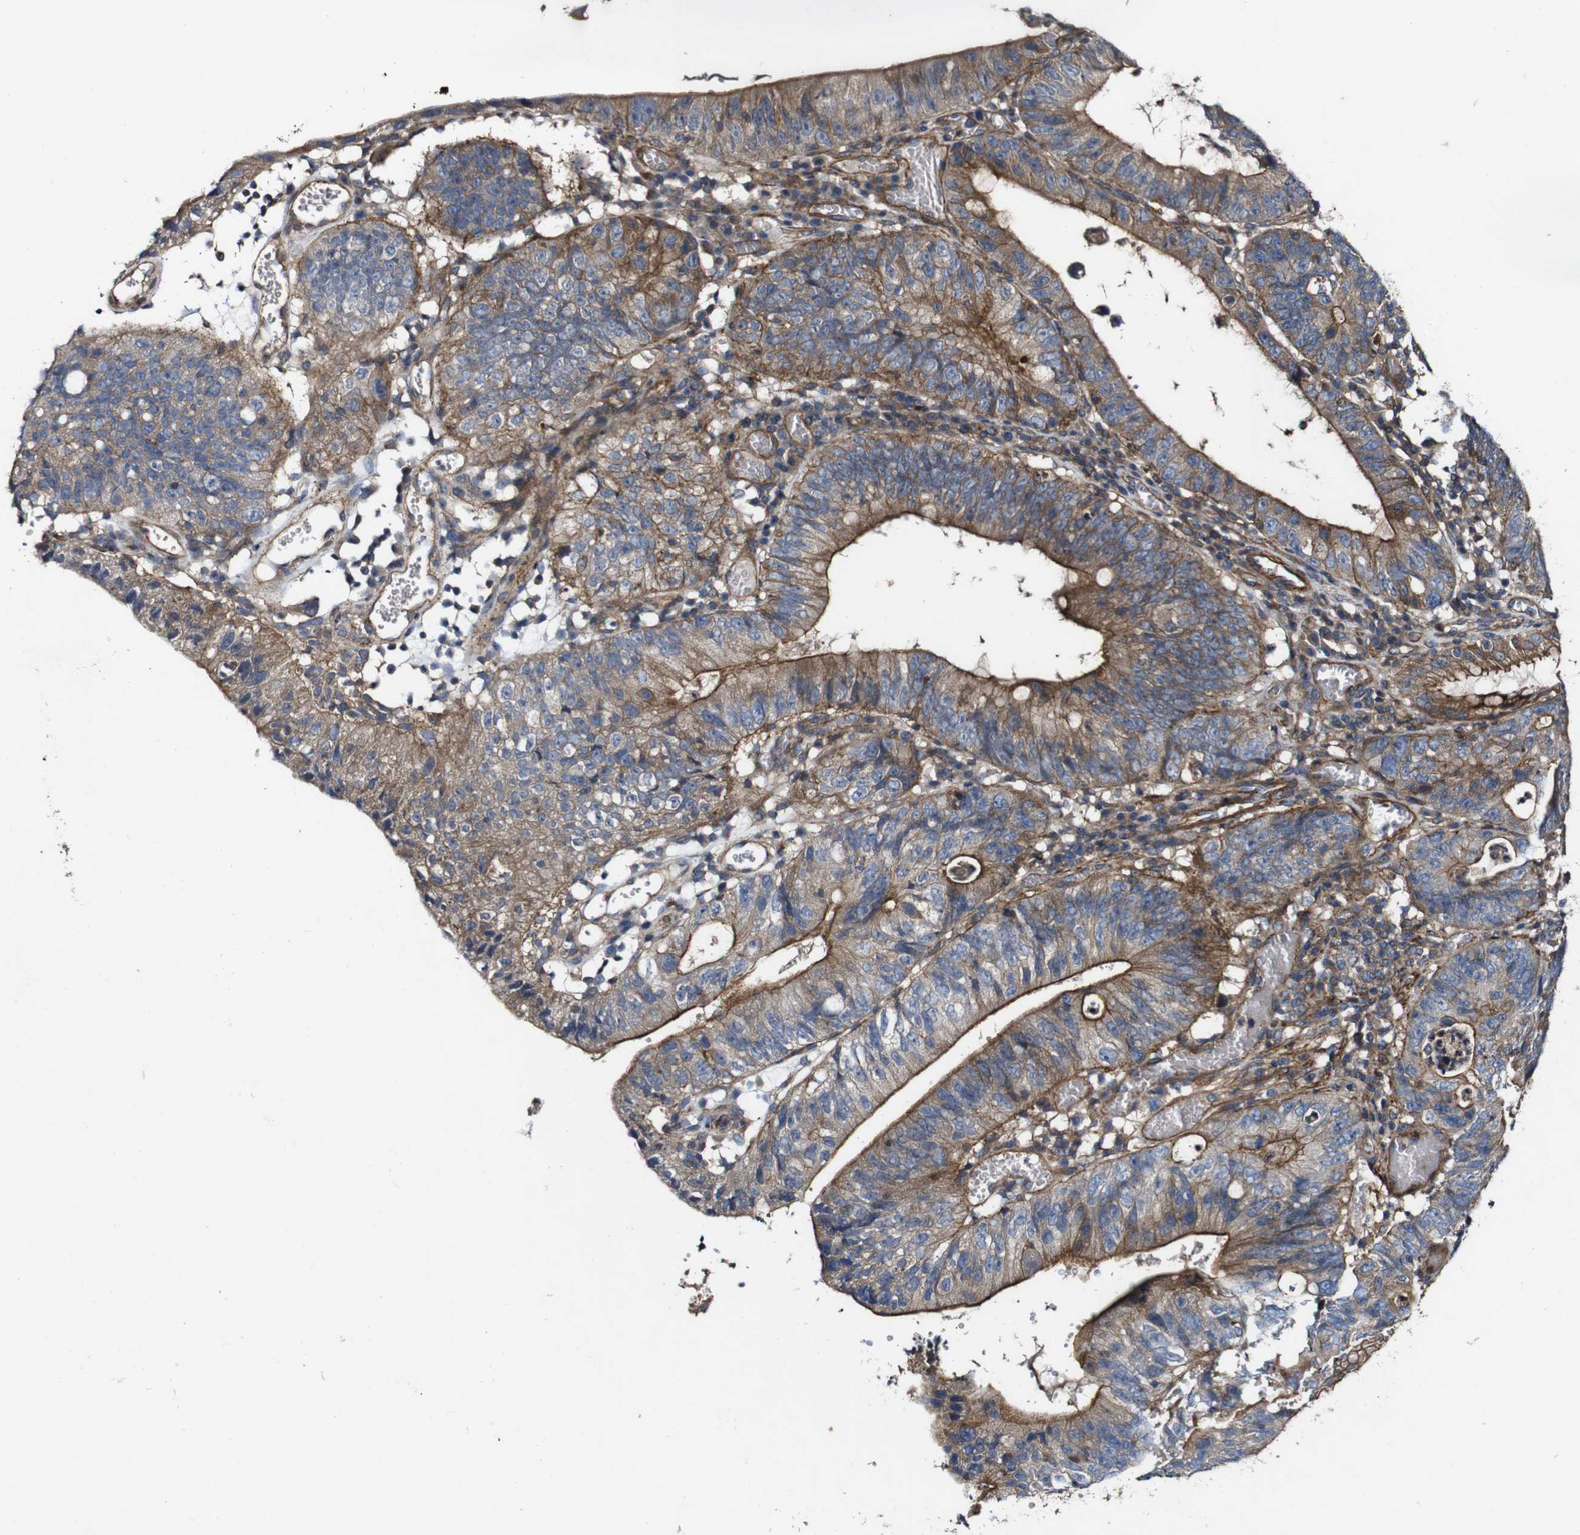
{"staining": {"intensity": "moderate", "quantity": ">75%", "location": "cytoplasmic/membranous"}, "tissue": "stomach cancer", "cell_type": "Tumor cells", "image_type": "cancer", "snomed": [{"axis": "morphology", "description": "Adenocarcinoma, NOS"}, {"axis": "topography", "description": "Stomach"}], "caption": "Immunohistochemical staining of stomach cancer demonstrates medium levels of moderate cytoplasmic/membranous protein staining in about >75% of tumor cells.", "gene": "GSDME", "patient": {"sex": "male", "age": 59}}